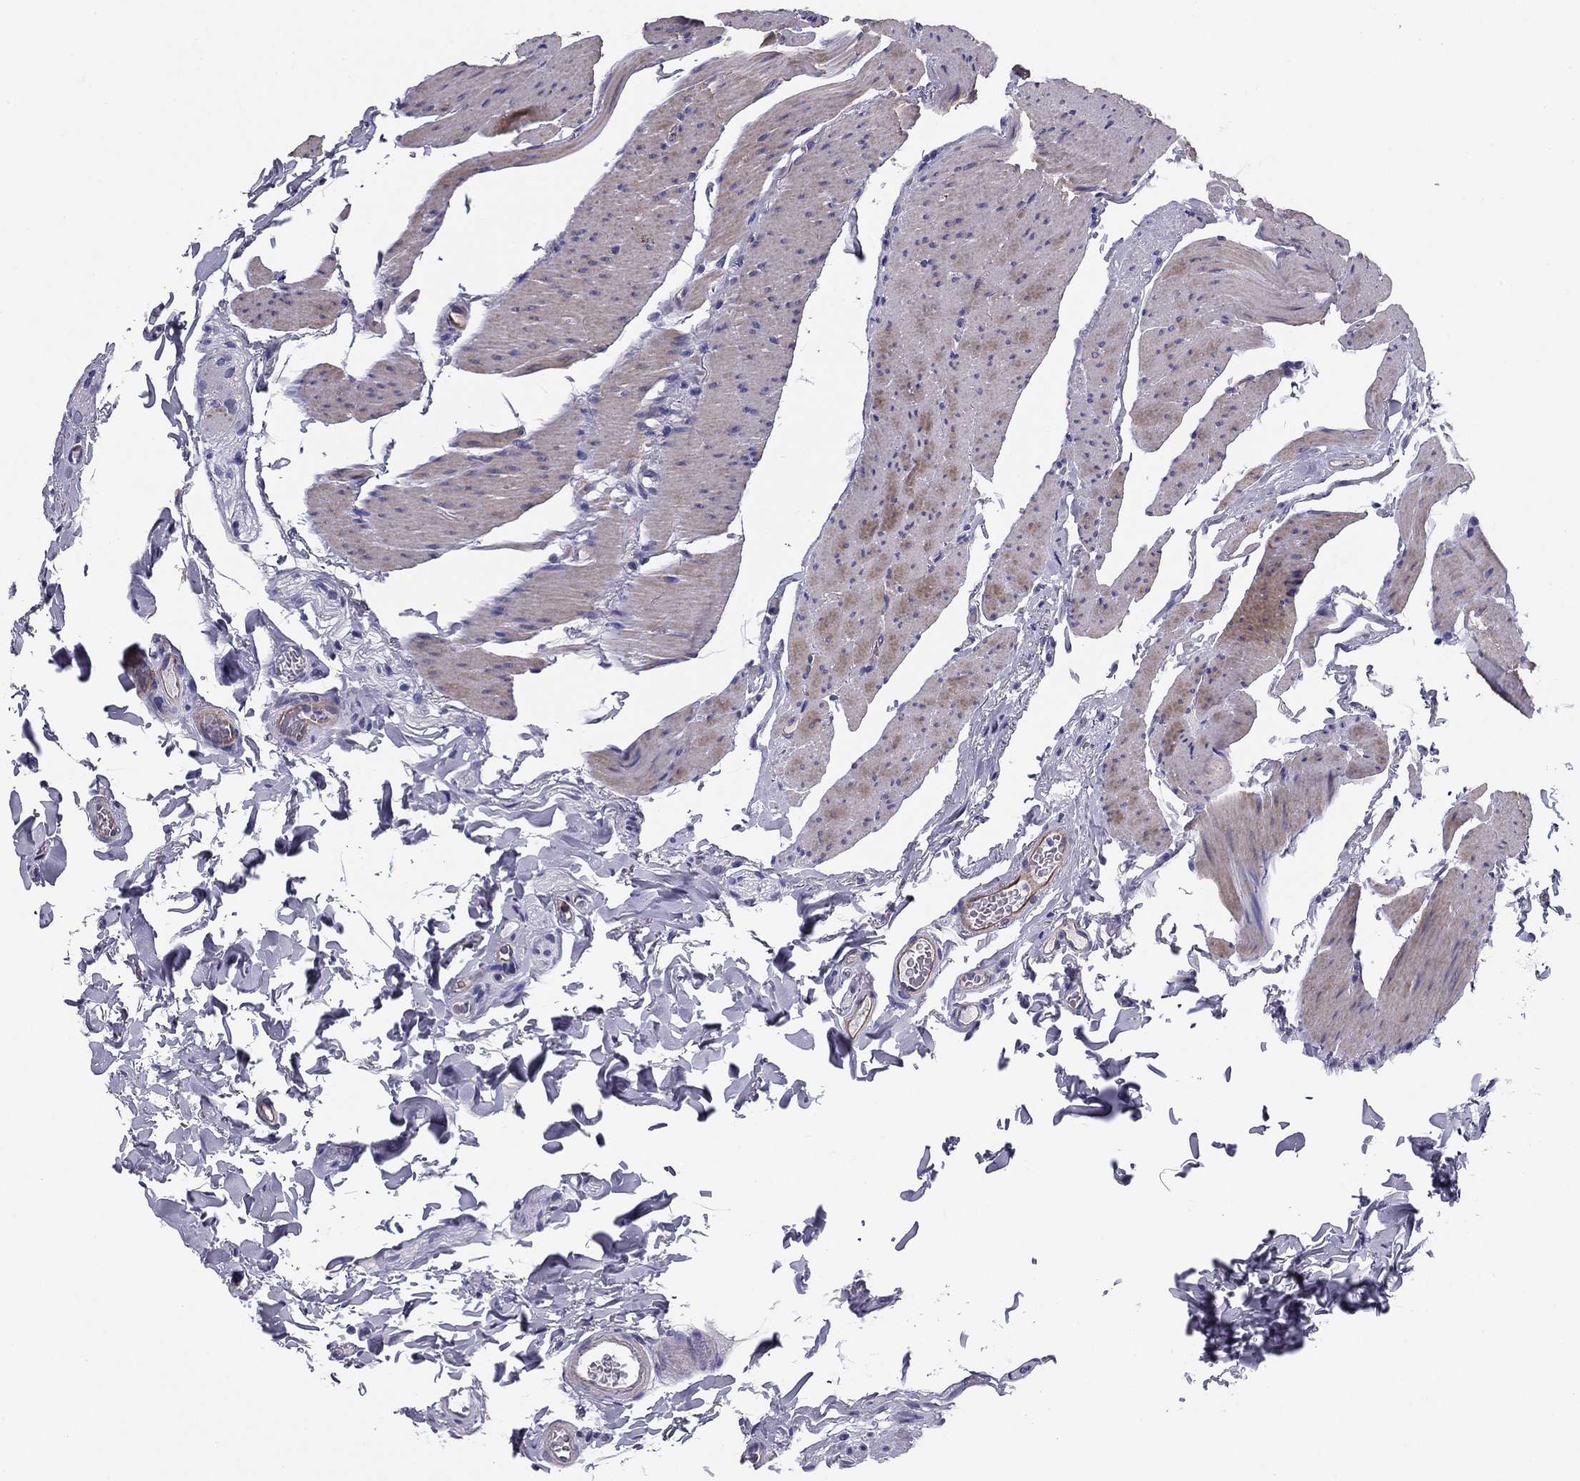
{"staining": {"intensity": "strong", "quantity": "<25%", "location": "cytoplasmic/membranous"}, "tissue": "colon", "cell_type": "Endothelial cells", "image_type": "normal", "snomed": [{"axis": "morphology", "description": "Normal tissue, NOS"}, {"axis": "topography", "description": "Colon"}], "caption": "Immunohistochemistry of benign human colon shows medium levels of strong cytoplasmic/membranous positivity in approximately <25% of endothelial cells.", "gene": "FLNC", "patient": {"sex": "female", "age": 86}}